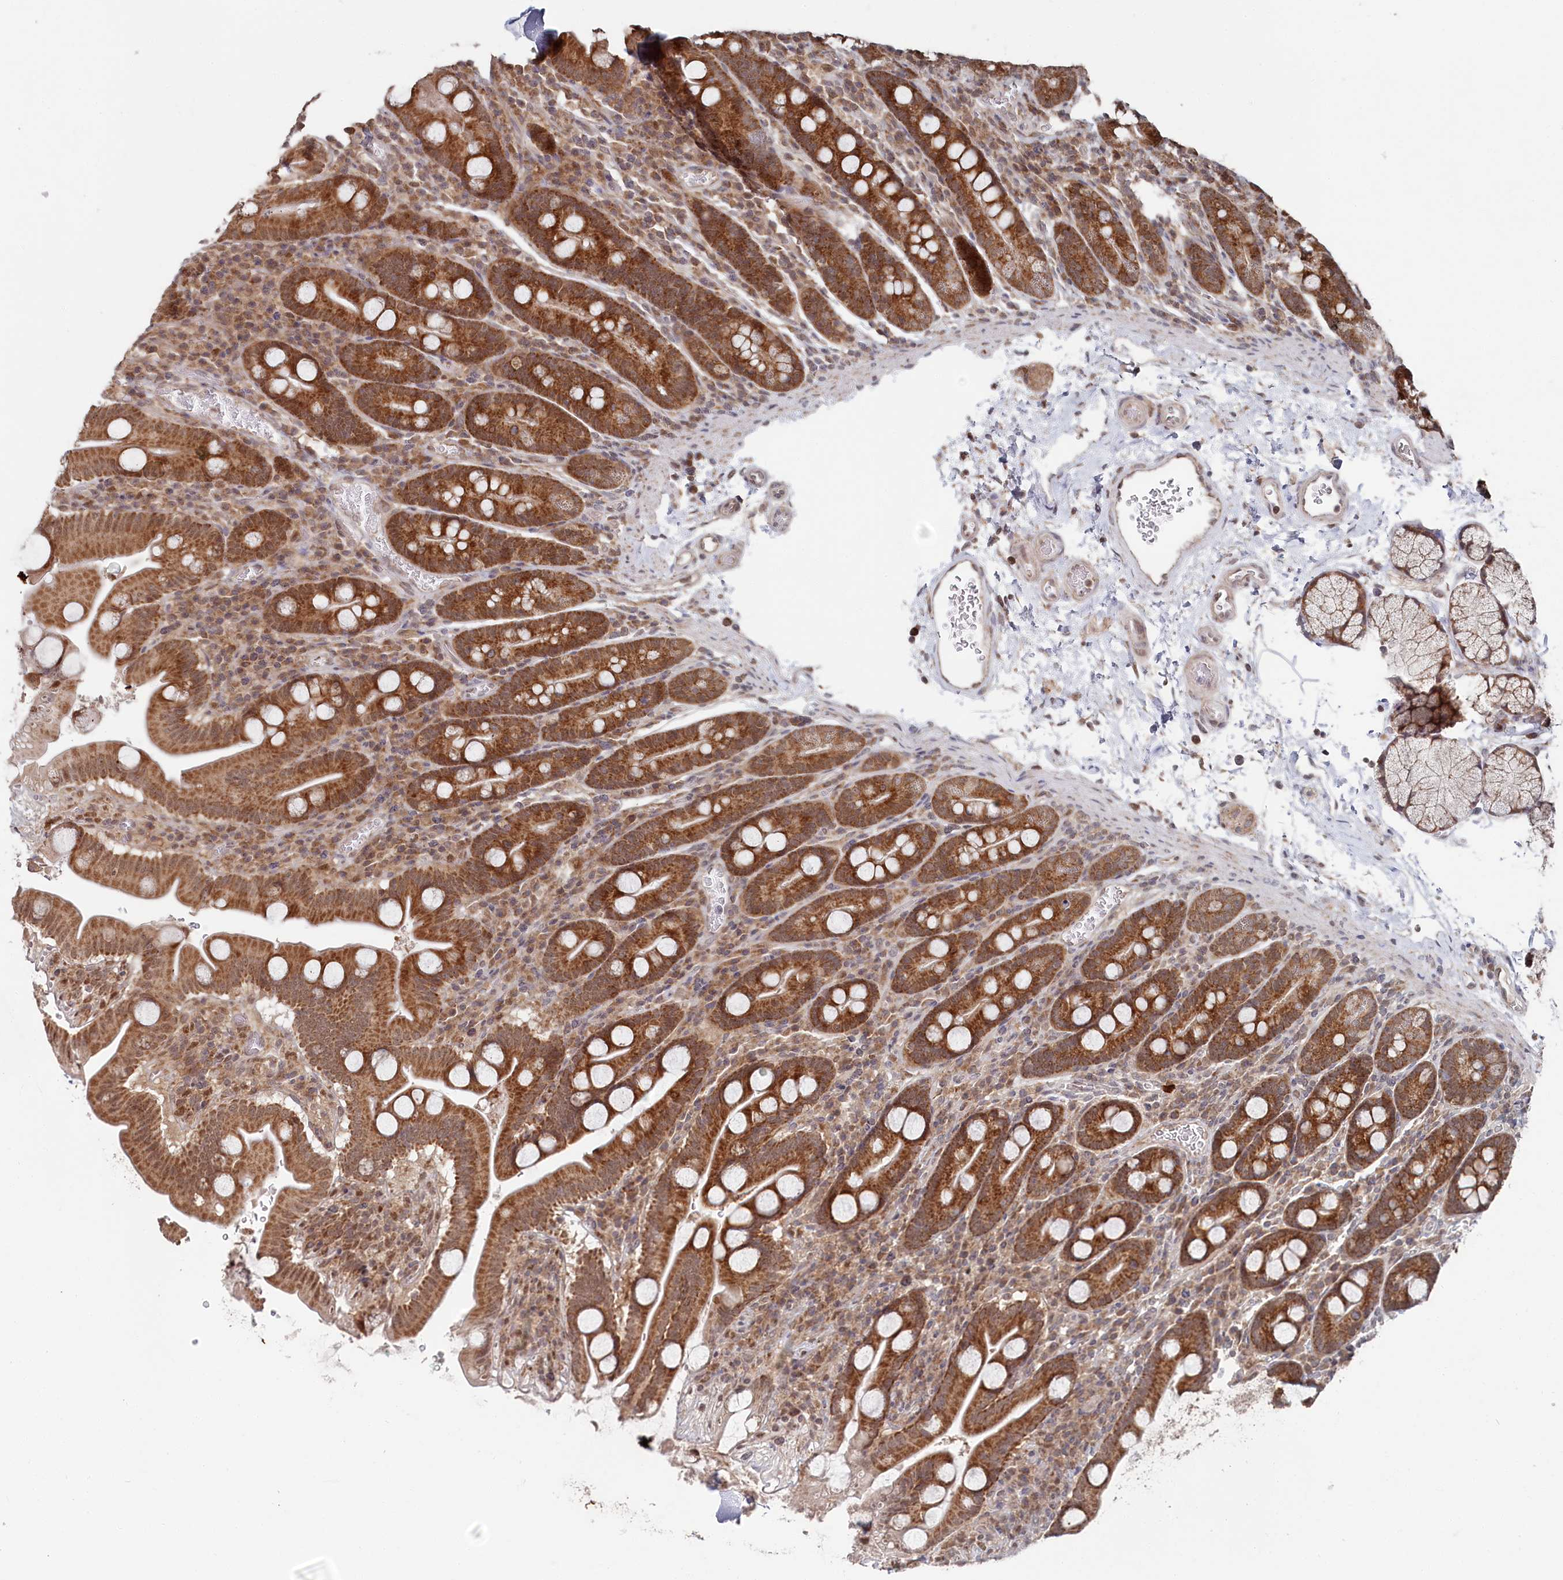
{"staining": {"intensity": "moderate", "quantity": ">75%", "location": "cytoplasmic/membranous"}, "tissue": "duodenum", "cell_type": "Glandular cells", "image_type": "normal", "snomed": [{"axis": "morphology", "description": "Normal tissue, NOS"}, {"axis": "topography", "description": "Duodenum"}], "caption": "Immunohistochemical staining of unremarkable human duodenum exhibits medium levels of moderate cytoplasmic/membranous positivity in approximately >75% of glandular cells. (Brightfield microscopy of DAB IHC at high magnification).", "gene": "WAPL", "patient": {"sex": "male", "age": 35}}